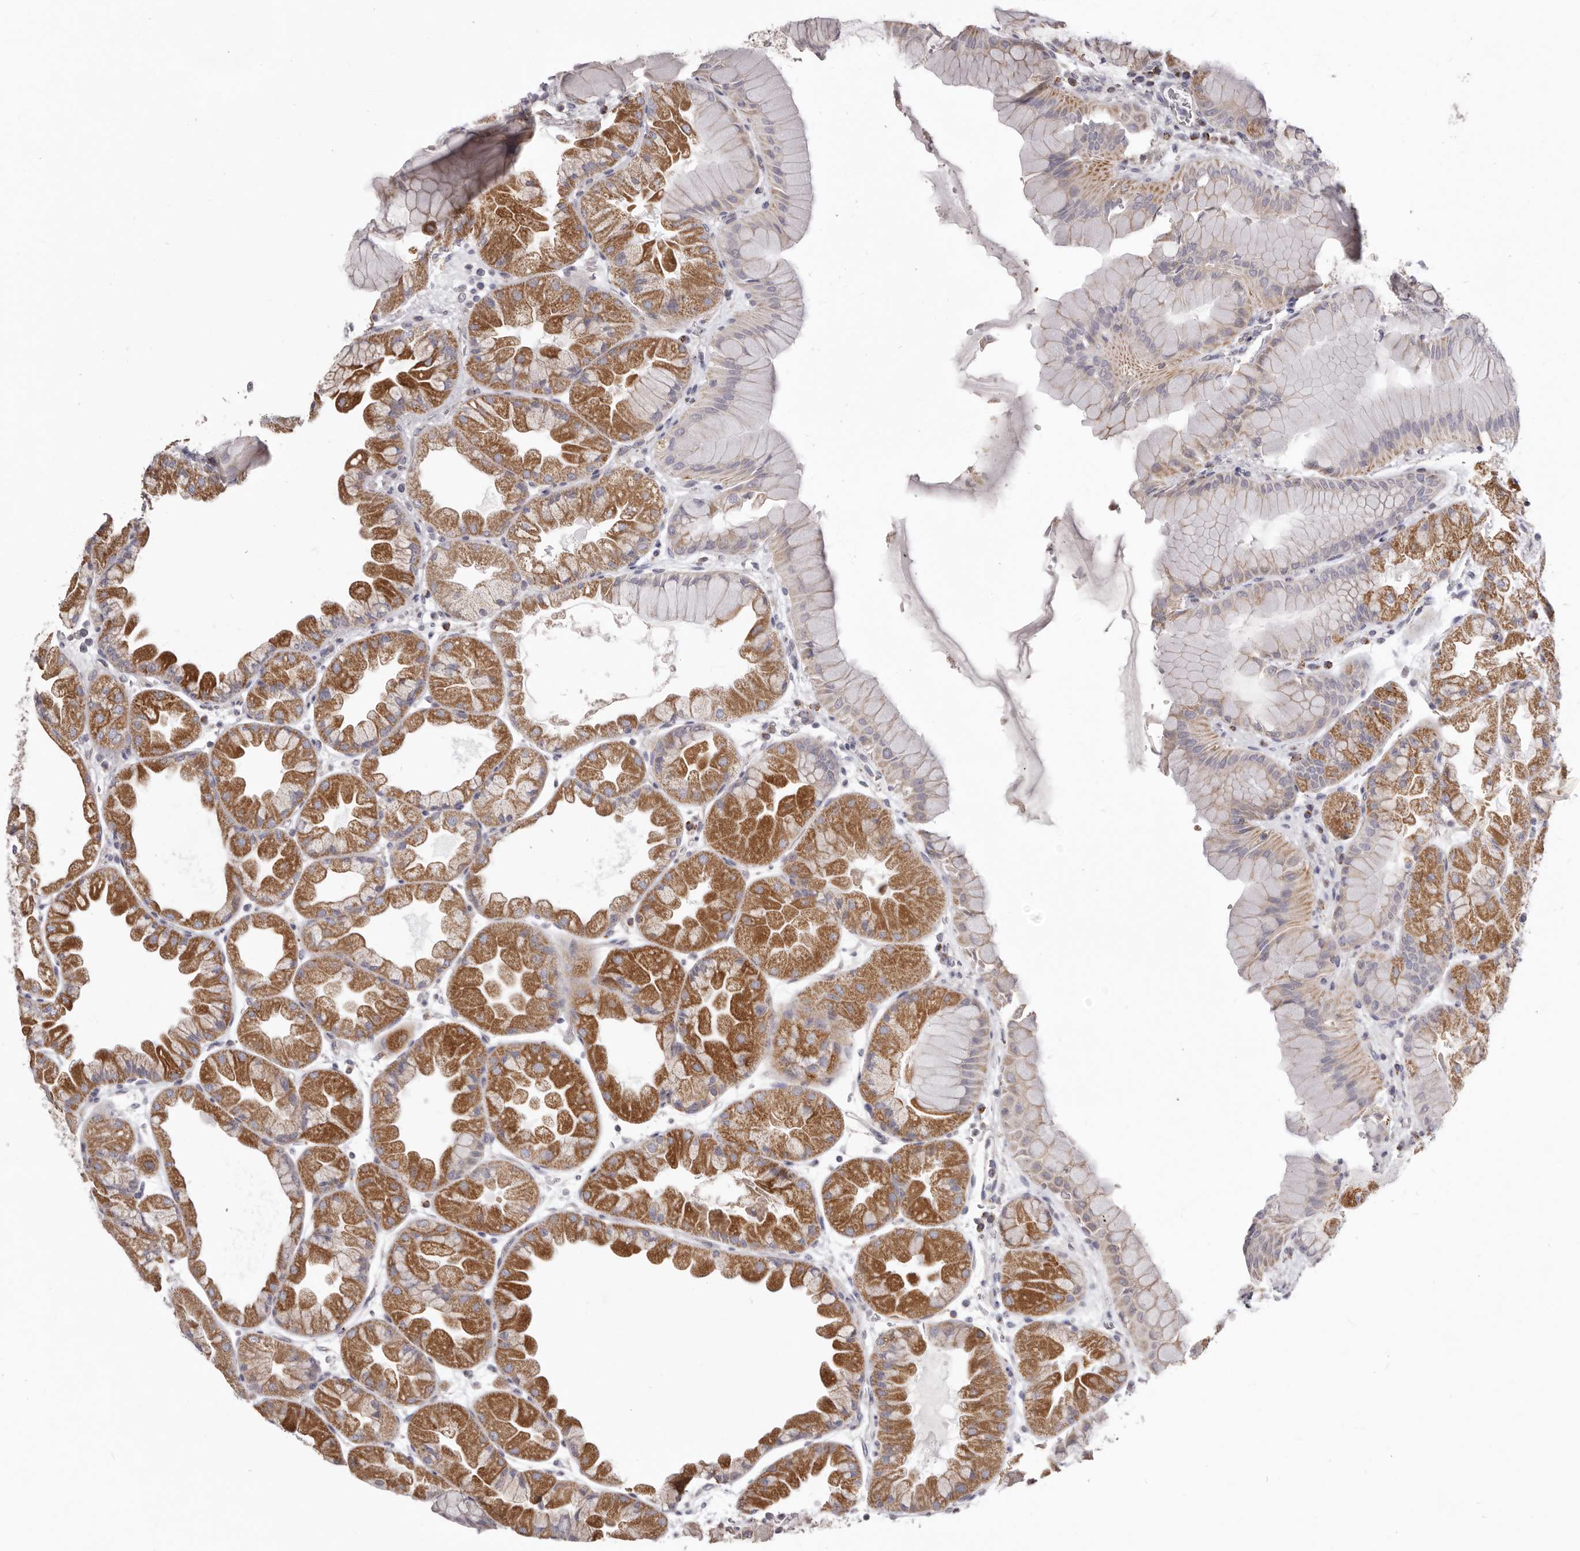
{"staining": {"intensity": "moderate", "quantity": ">75%", "location": "cytoplasmic/membranous"}, "tissue": "stomach", "cell_type": "Glandular cells", "image_type": "normal", "snomed": [{"axis": "morphology", "description": "Normal tissue, NOS"}, {"axis": "topography", "description": "Stomach, upper"}], "caption": "Immunohistochemistry (IHC) photomicrograph of benign stomach: stomach stained using IHC shows medium levels of moderate protein expression localized specifically in the cytoplasmic/membranous of glandular cells, appearing as a cytoplasmic/membranous brown color.", "gene": "PRMT2", "patient": {"sex": "male", "age": 47}}